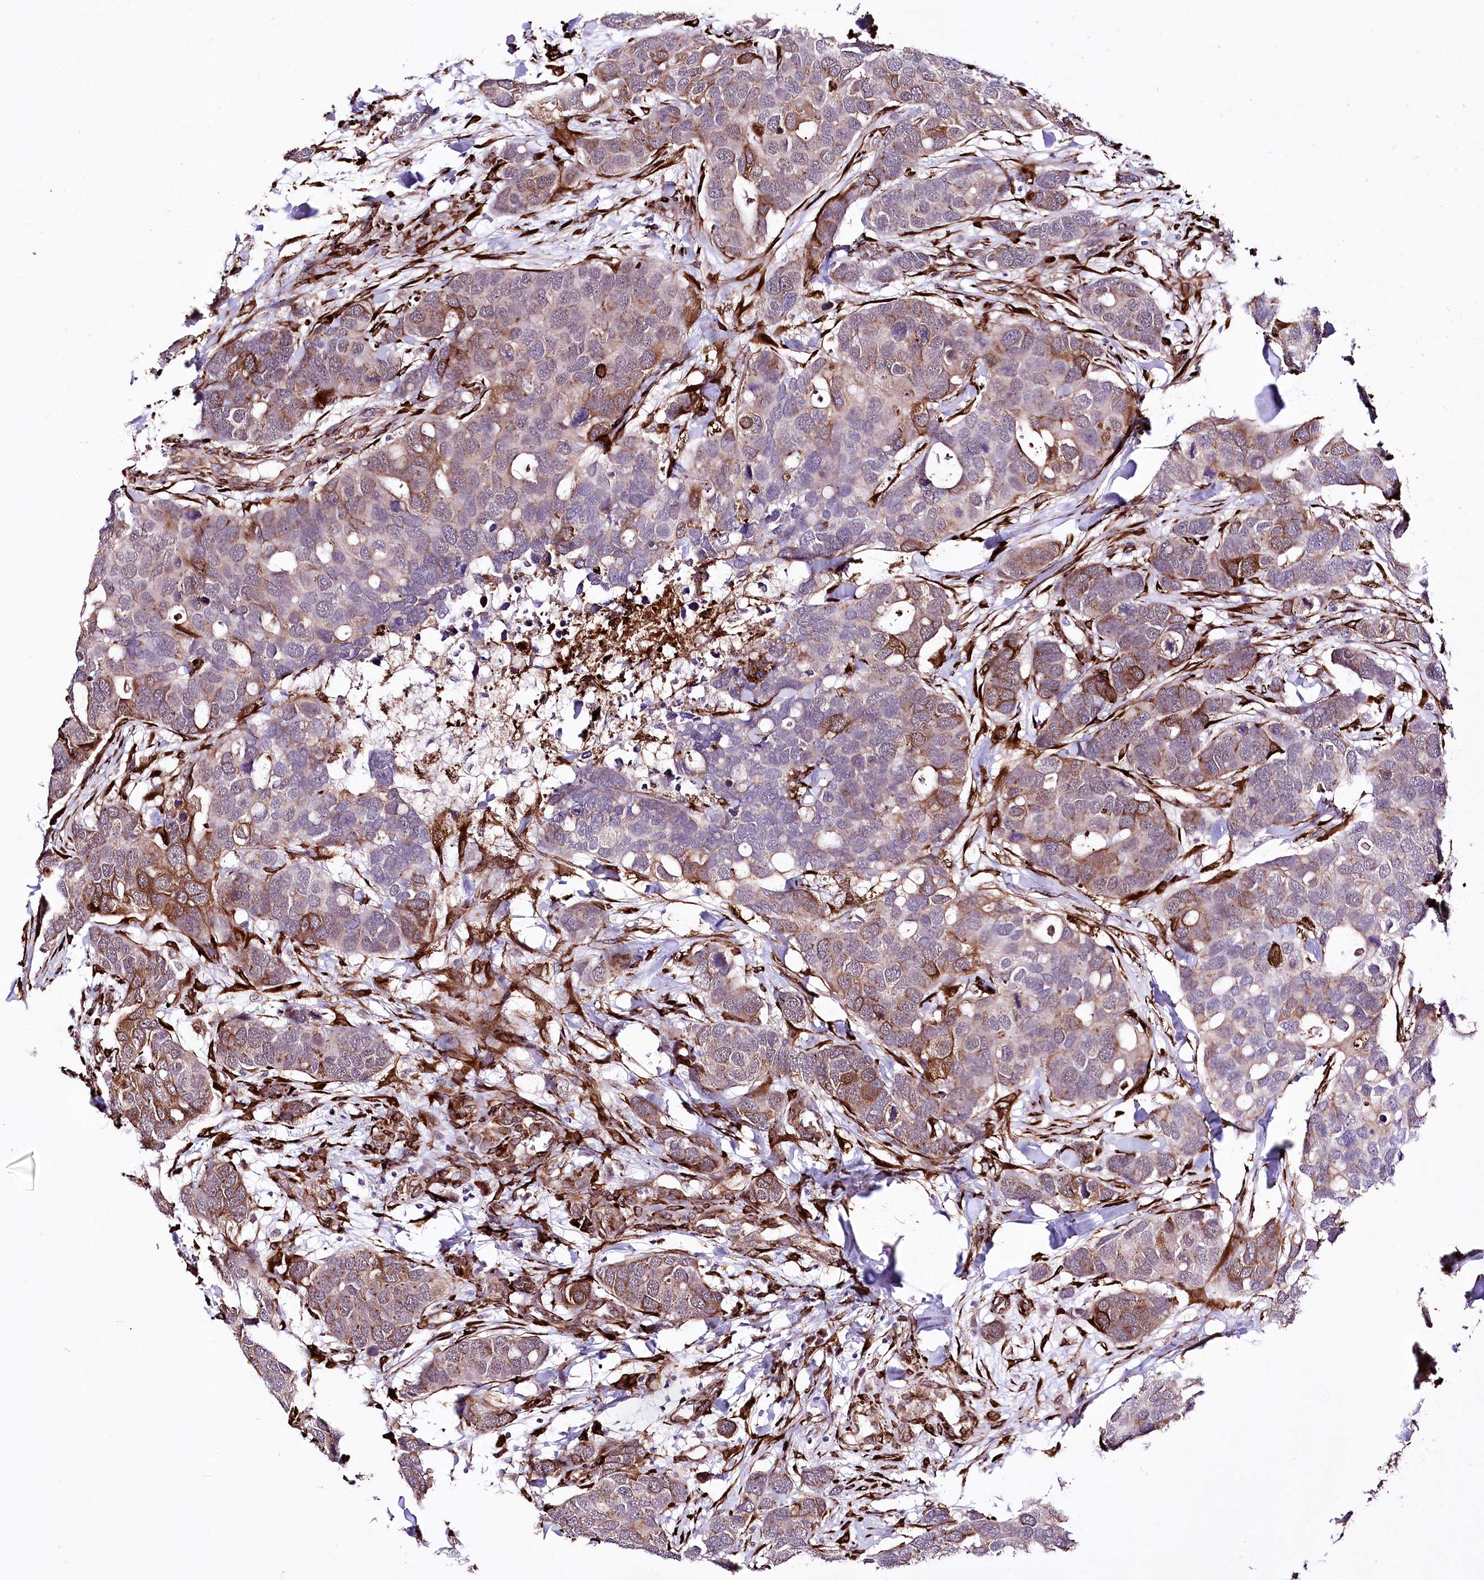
{"staining": {"intensity": "moderate", "quantity": "25%-75%", "location": "cytoplasmic/membranous"}, "tissue": "breast cancer", "cell_type": "Tumor cells", "image_type": "cancer", "snomed": [{"axis": "morphology", "description": "Duct carcinoma"}, {"axis": "topography", "description": "Breast"}], "caption": "Brown immunohistochemical staining in infiltrating ductal carcinoma (breast) demonstrates moderate cytoplasmic/membranous expression in about 25%-75% of tumor cells.", "gene": "WWC1", "patient": {"sex": "female", "age": 83}}